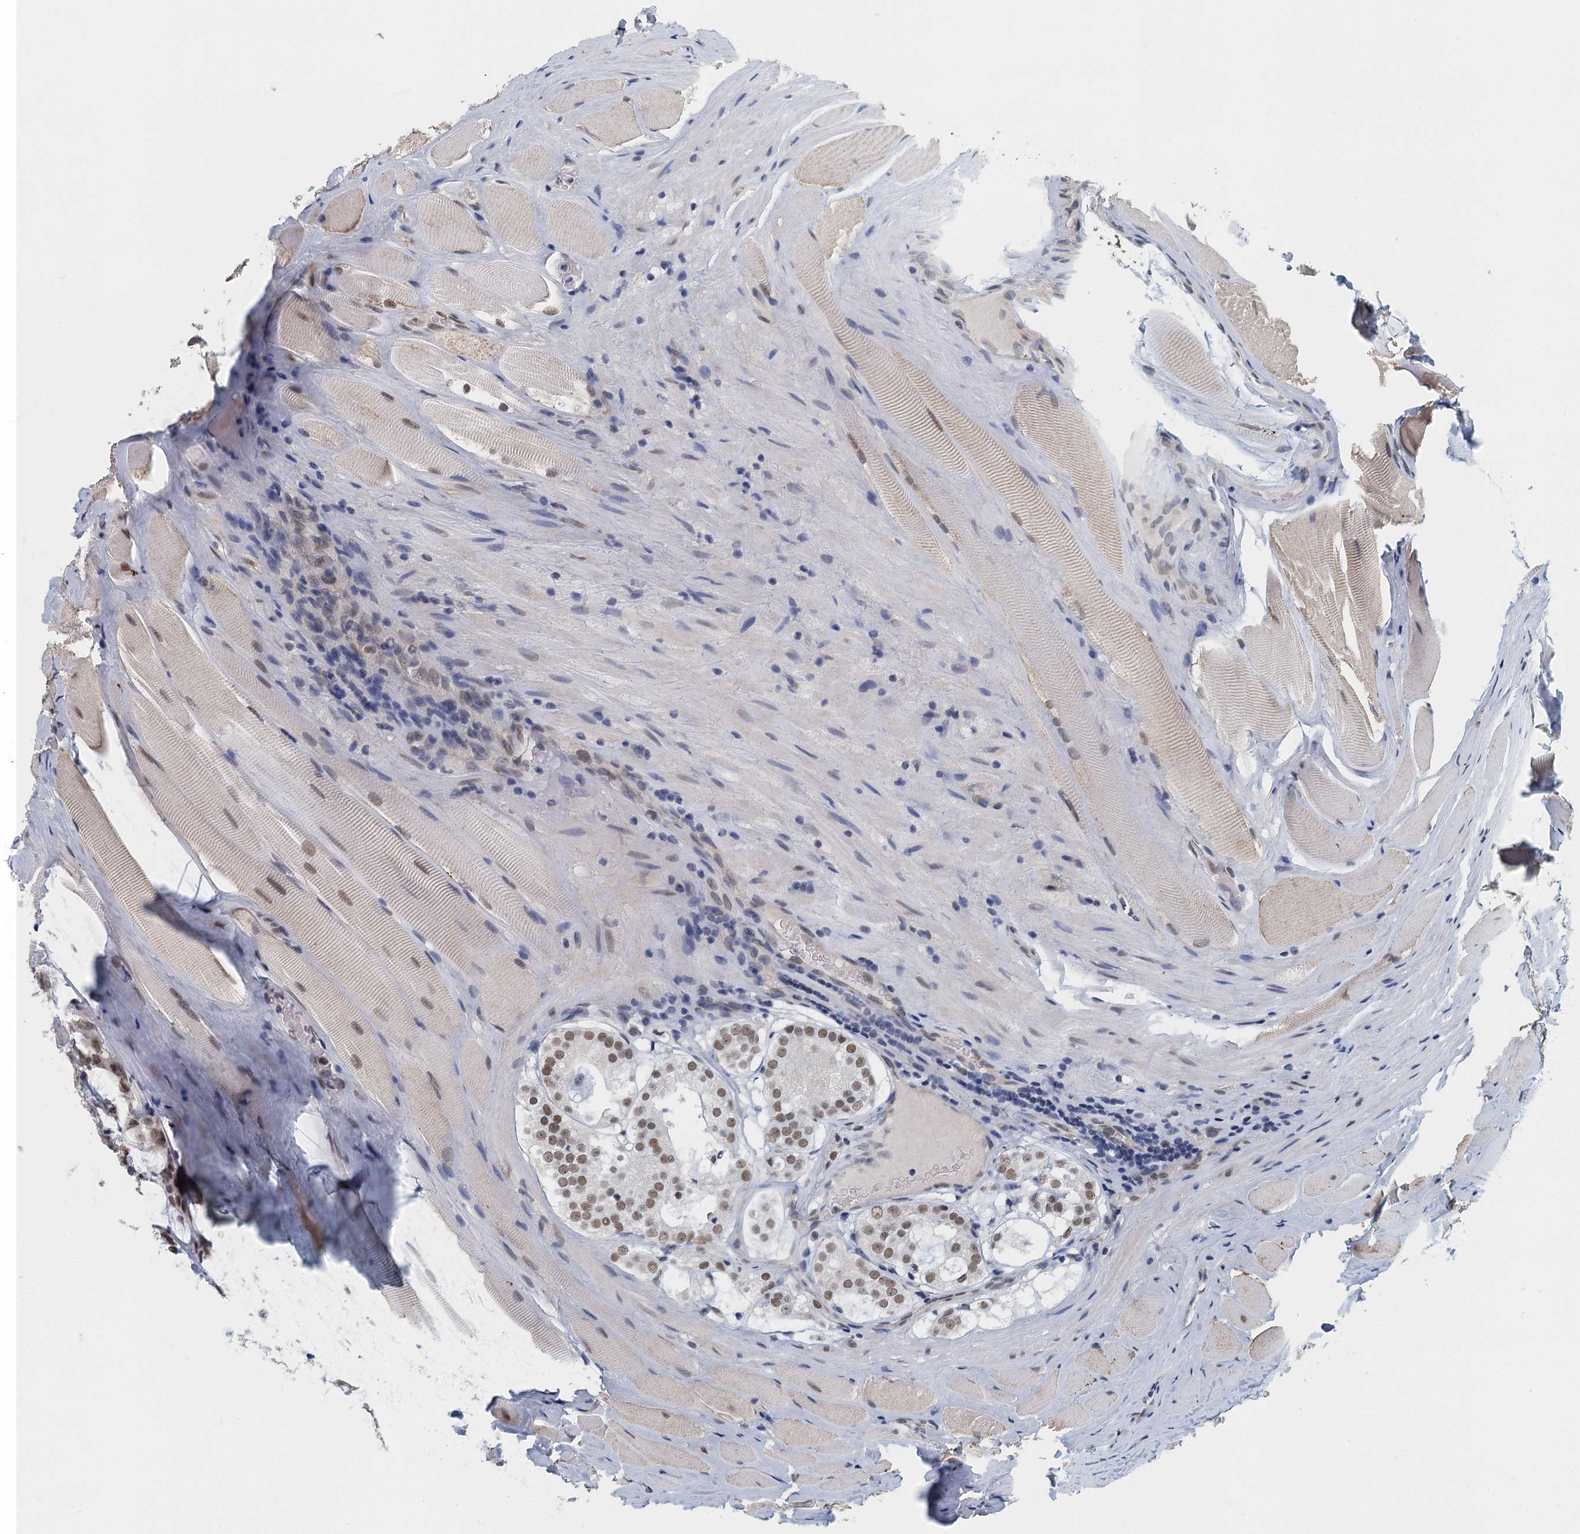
{"staining": {"intensity": "moderate", "quantity": ">75%", "location": "nuclear"}, "tissue": "prostate cancer", "cell_type": "Tumor cells", "image_type": "cancer", "snomed": [{"axis": "morphology", "description": "Adenocarcinoma, High grade"}, {"axis": "topography", "description": "Prostate"}], "caption": "Brown immunohistochemical staining in human adenocarcinoma (high-grade) (prostate) reveals moderate nuclear staining in about >75% of tumor cells.", "gene": "GADL1", "patient": {"sex": "male", "age": 63}}